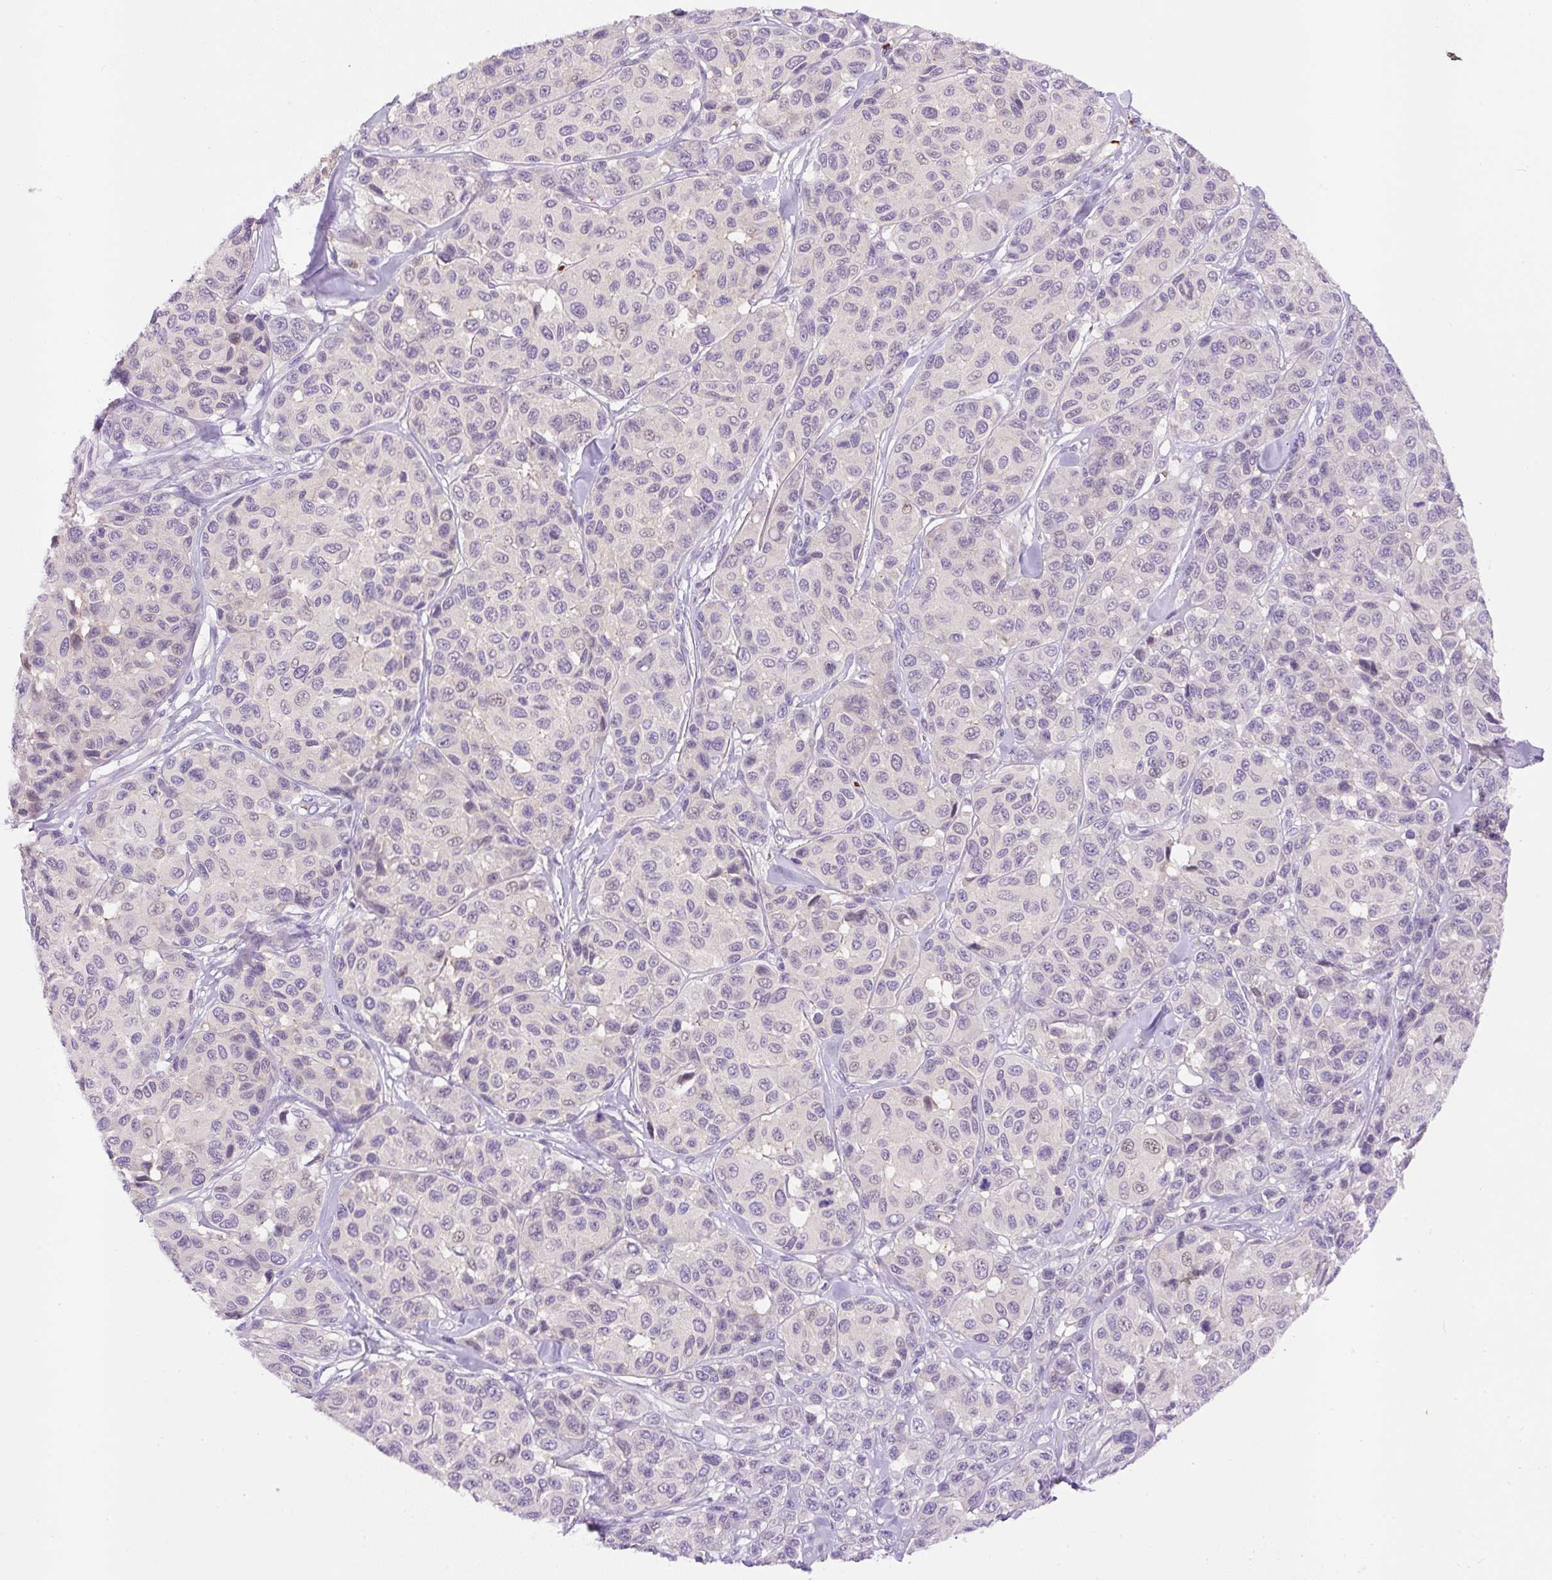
{"staining": {"intensity": "negative", "quantity": "none", "location": "none"}, "tissue": "melanoma", "cell_type": "Tumor cells", "image_type": "cancer", "snomed": [{"axis": "morphology", "description": "Malignant melanoma, NOS"}, {"axis": "topography", "description": "Skin"}], "caption": "DAB immunohistochemical staining of melanoma displays no significant positivity in tumor cells.", "gene": "LHFPL5", "patient": {"sex": "female", "age": 66}}